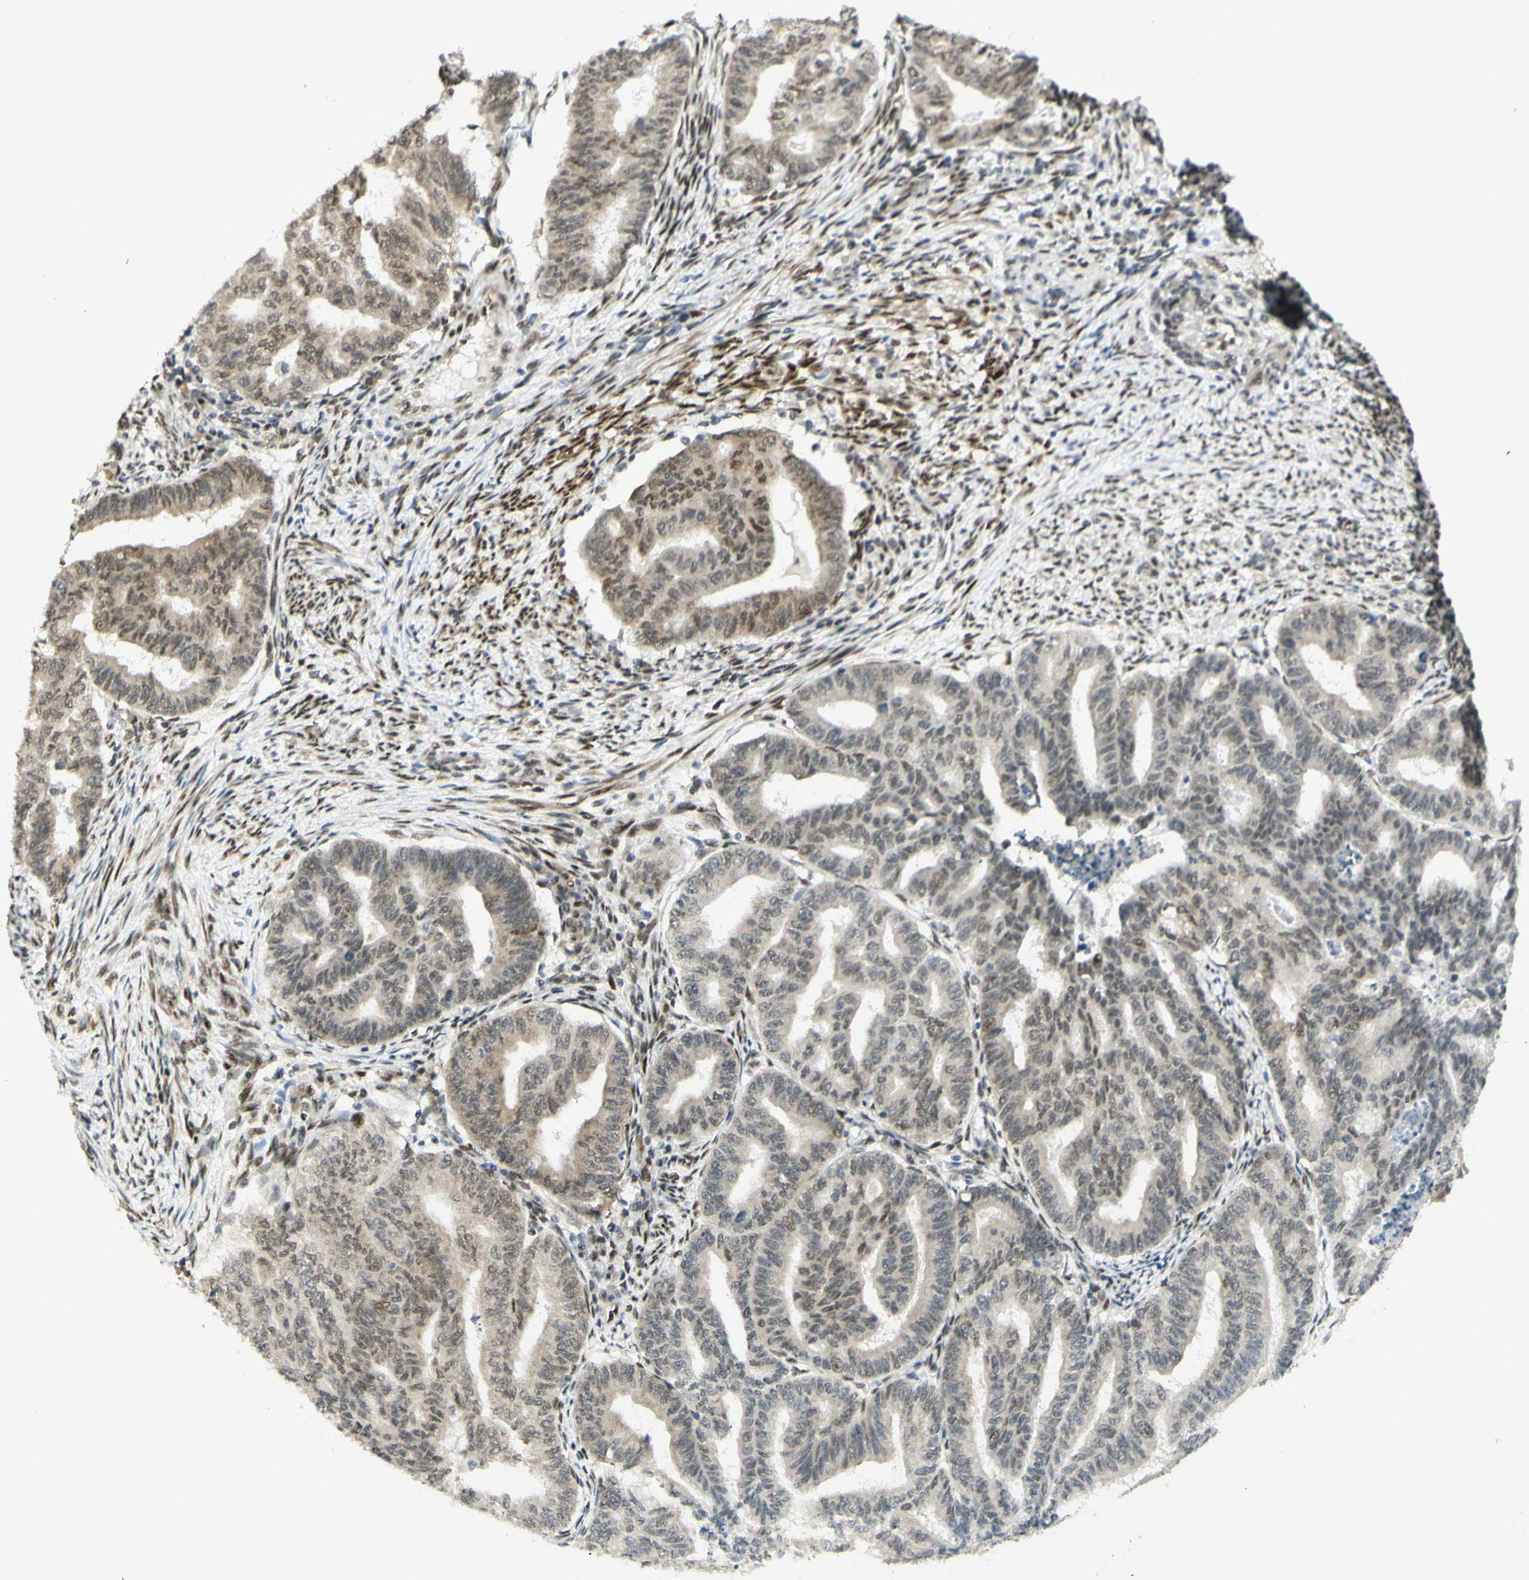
{"staining": {"intensity": "weak", "quantity": "25%-75%", "location": "nuclear"}, "tissue": "endometrial cancer", "cell_type": "Tumor cells", "image_type": "cancer", "snomed": [{"axis": "morphology", "description": "Adenocarcinoma, NOS"}, {"axis": "topography", "description": "Endometrium"}], "caption": "Weak nuclear staining is present in about 25%-75% of tumor cells in endometrial adenocarcinoma. (Brightfield microscopy of DAB IHC at high magnification).", "gene": "DDX1", "patient": {"sex": "female", "age": 79}}